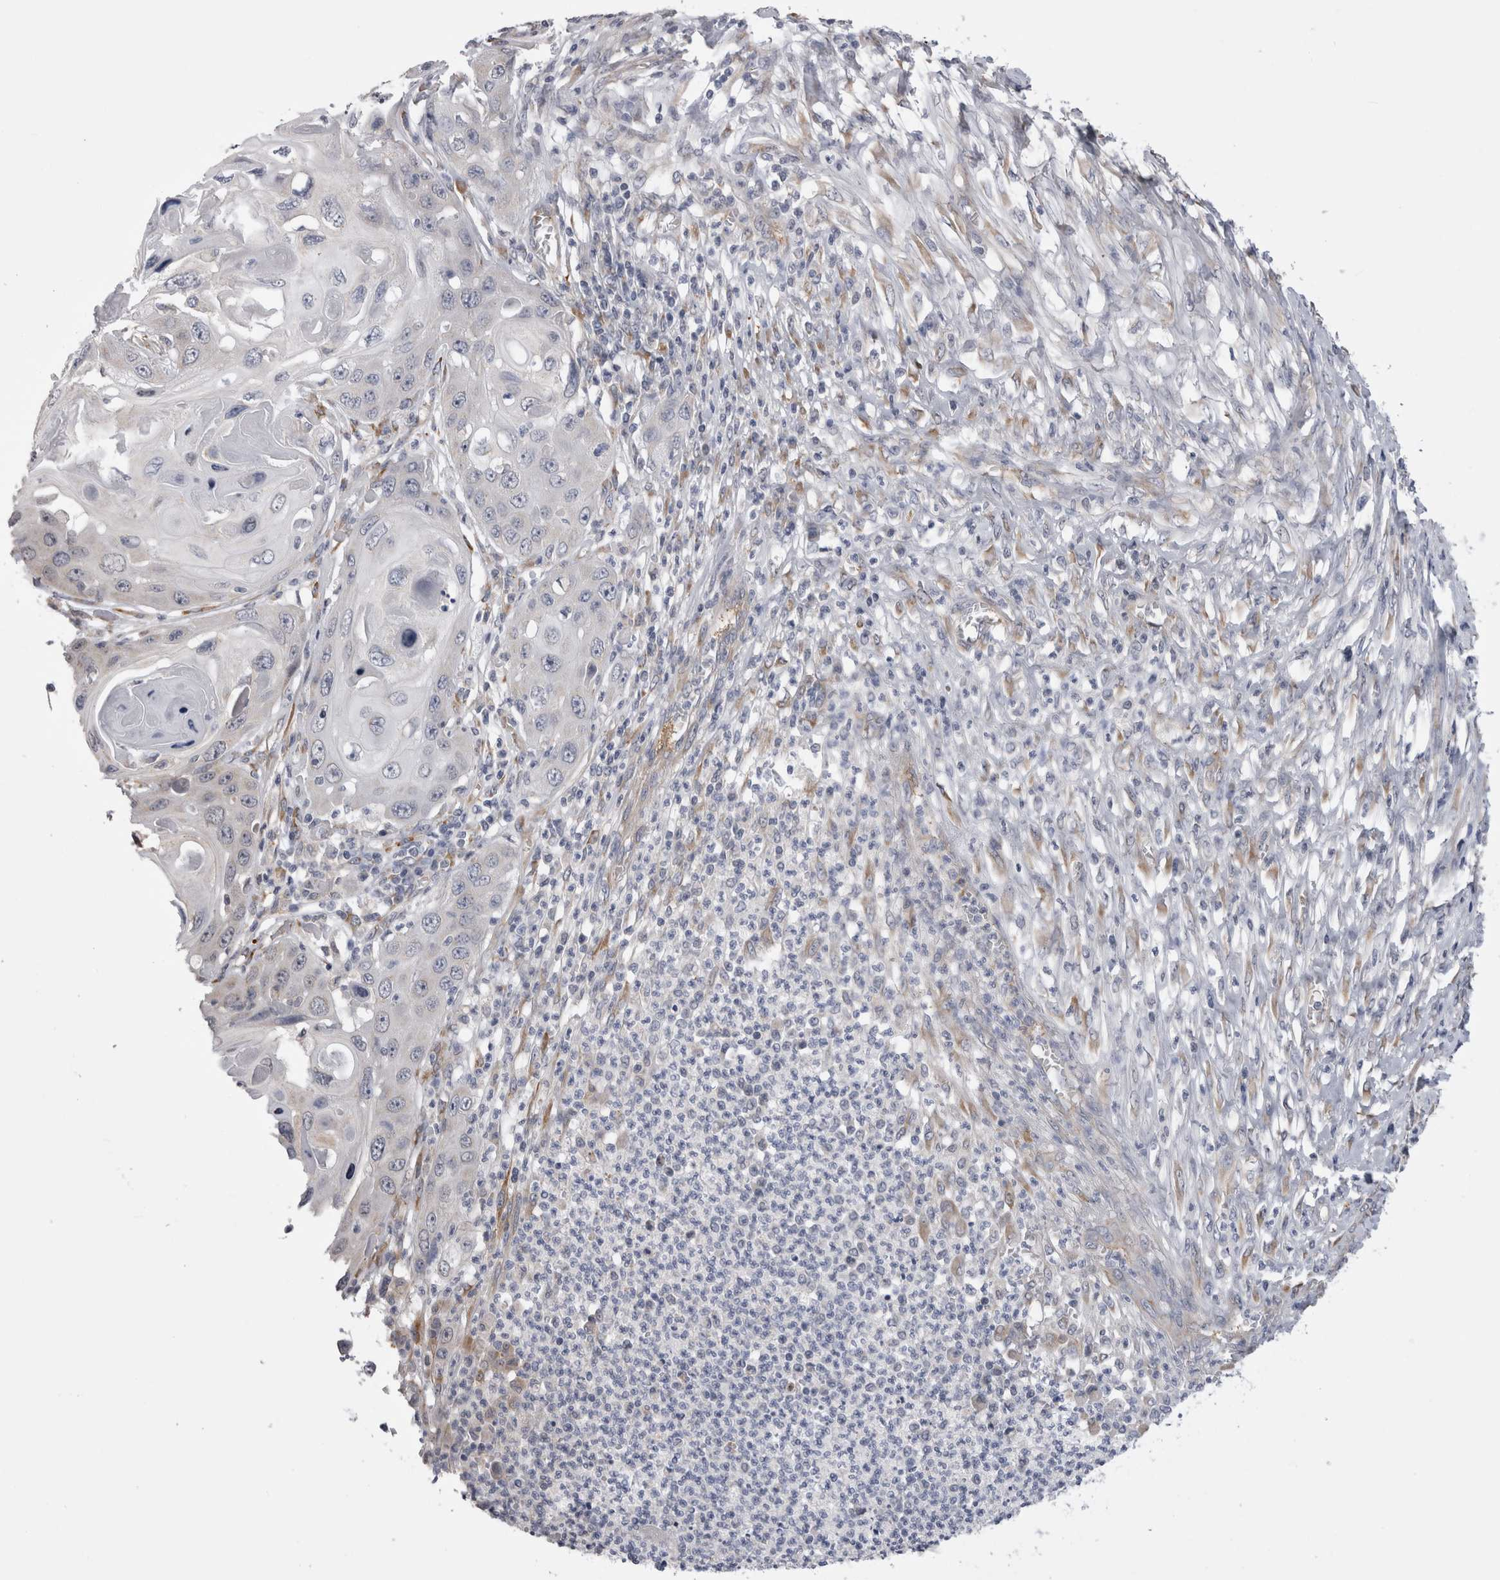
{"staining": {"intensity": "negative", "quantity": "none", "location": "none"}, "tissue": "skin cancer", "cell_type": "Tumor cells", "image_type": "cancer", "snomed": [{"axis": "morphology", "description": "Squamous cell carcinoma, NOS"}, {"axis": "topography", "description": "Skin"}], "caption": "There is no significant expression in tumor cells of squamous cell carcinoma (skin).", "gene": "ARHGAP29", "patient": {"sex": "male", "age": 55}}